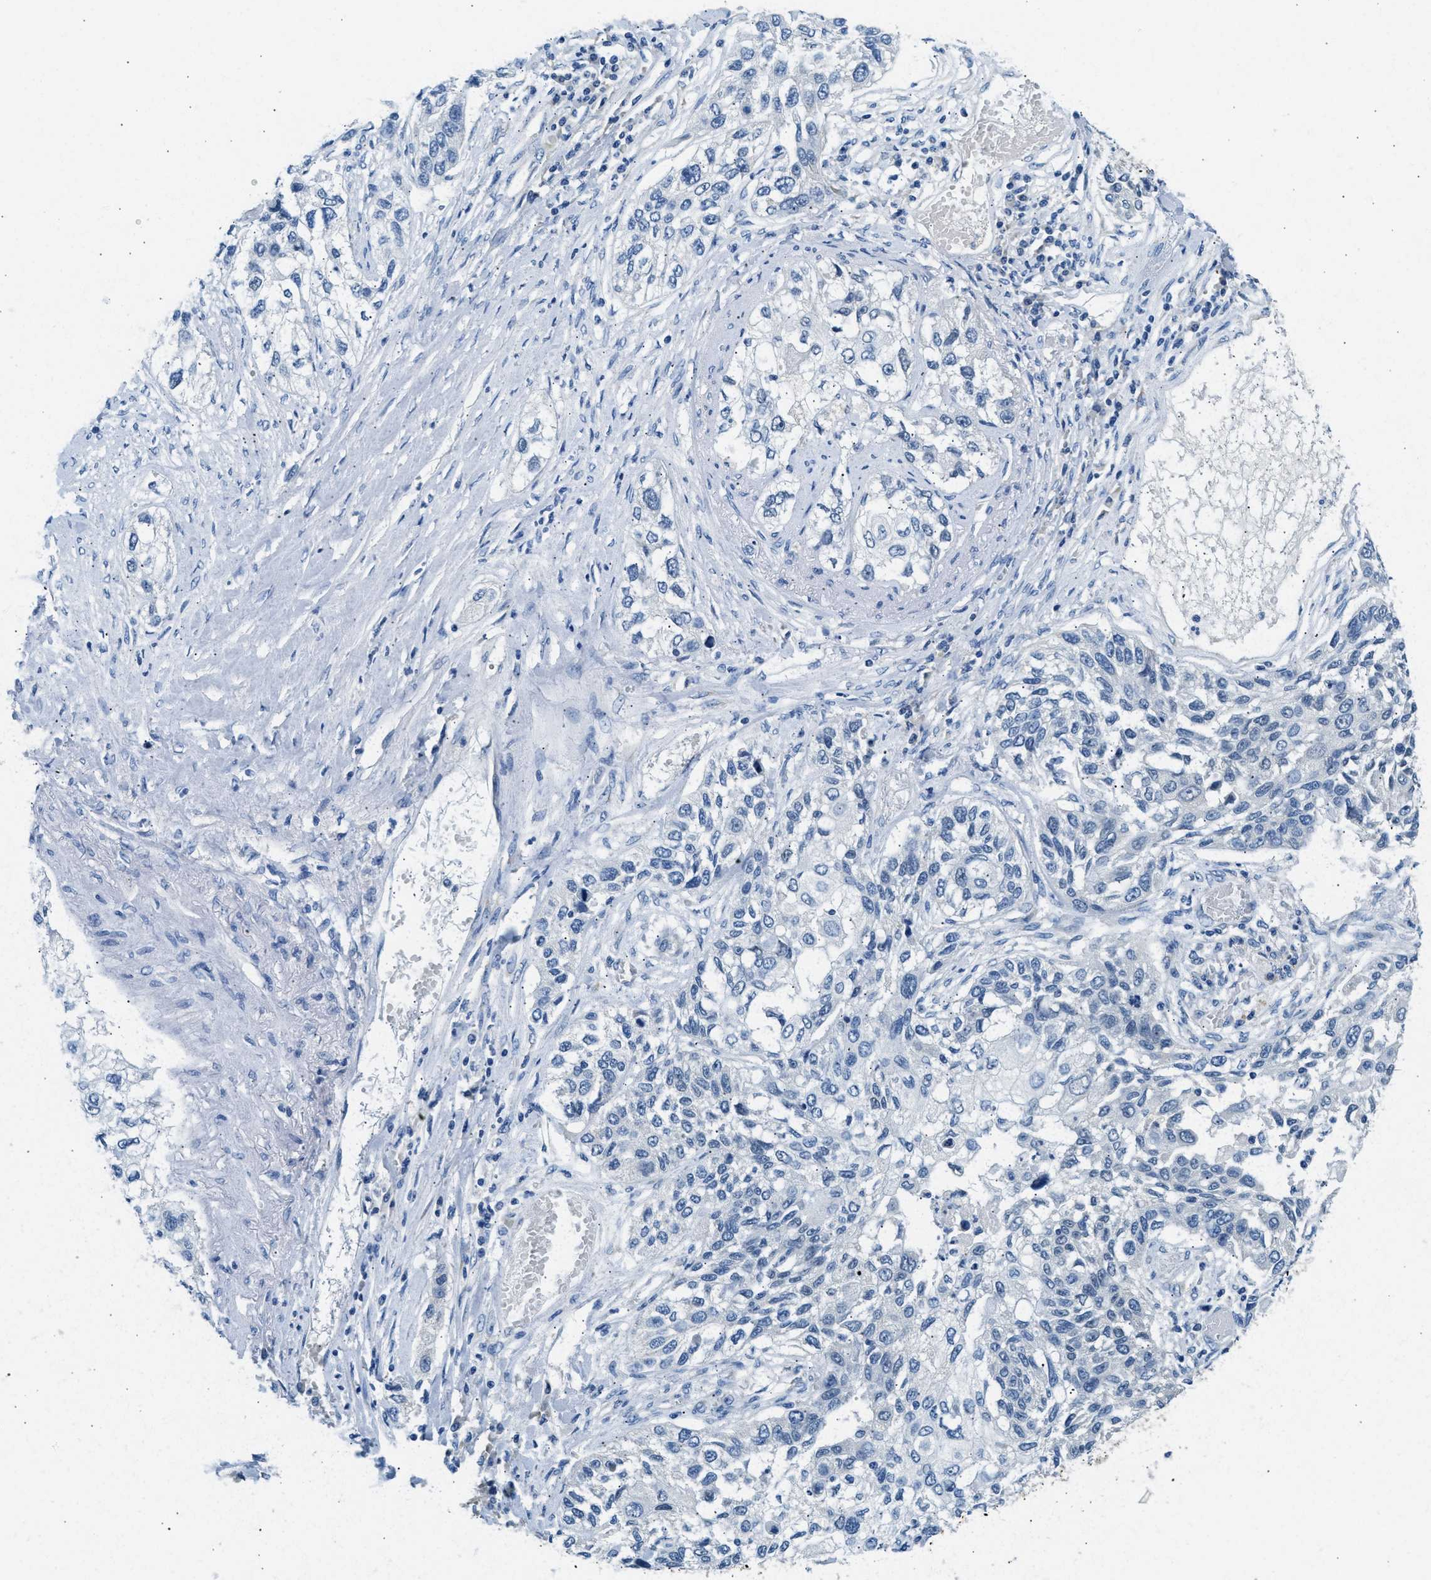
{"staining": {"intensity": "negative", "quantity": "none", "location": "none"}, "tissue": "lung cancer", "cell_type": "Tumor cells", "image_type": "cancer", "snomed": [{"axis": "morphology", "description": "Squamous cell carcinoma, NOS"}, {"axis": "topography", "description": "Lung"}], "caption": "Human squamous cell carcinoma (lung) stained for a protein using immunohistochemistry (IHC) demonstrates no expression in tumor cells.", "gene": "CLDN18", "patient": {"sex": "male", "age": 71}}